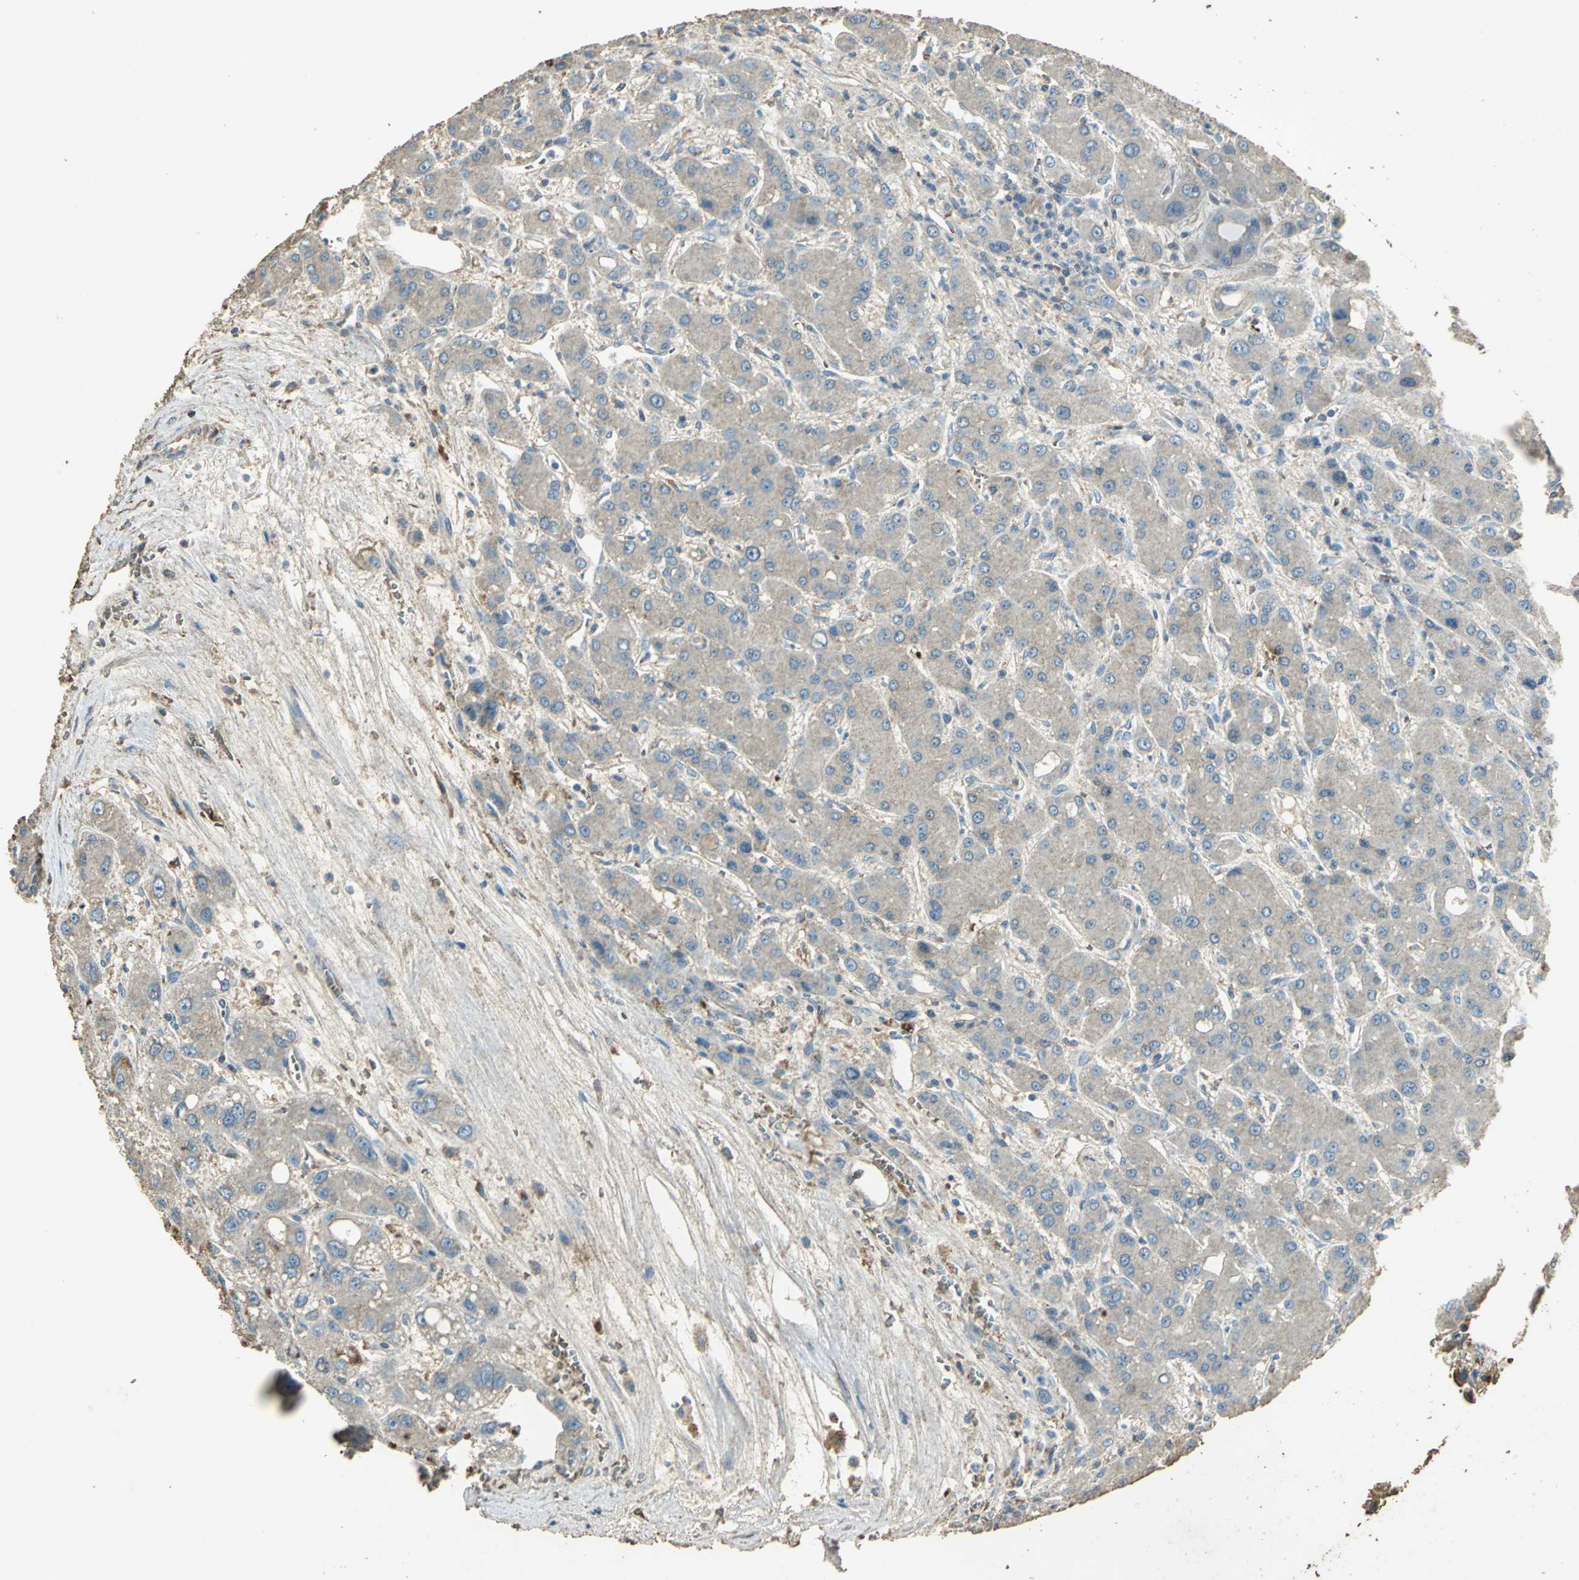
{"staining": {"intensity": "weak", "quantity": "25%-75%", "location": "cytoplasmic/membranous"}, "tissue": "liver cancer", "cell_type": "Tumor cells", "image_type": "cancer", "snomed": [{"axis": "morphology", "description": "Carcinoma, Hepatocellular, NOS"}, {"axis": "topography", "description": "Liver"}], "caption": "DAB immunohistochemical staining of liver cancer displays weak cytoplasmic/membranous protein positivity in about 25%-75% of tumor cells. Using DAB (3,3'-diaminobenzidine) (brown) and hematoxylin (blue) stains, captured at high magnification using brightfield microscopy.", "gene": "TRAPPC2", "patient": {"sex": "male", "age": 55}}